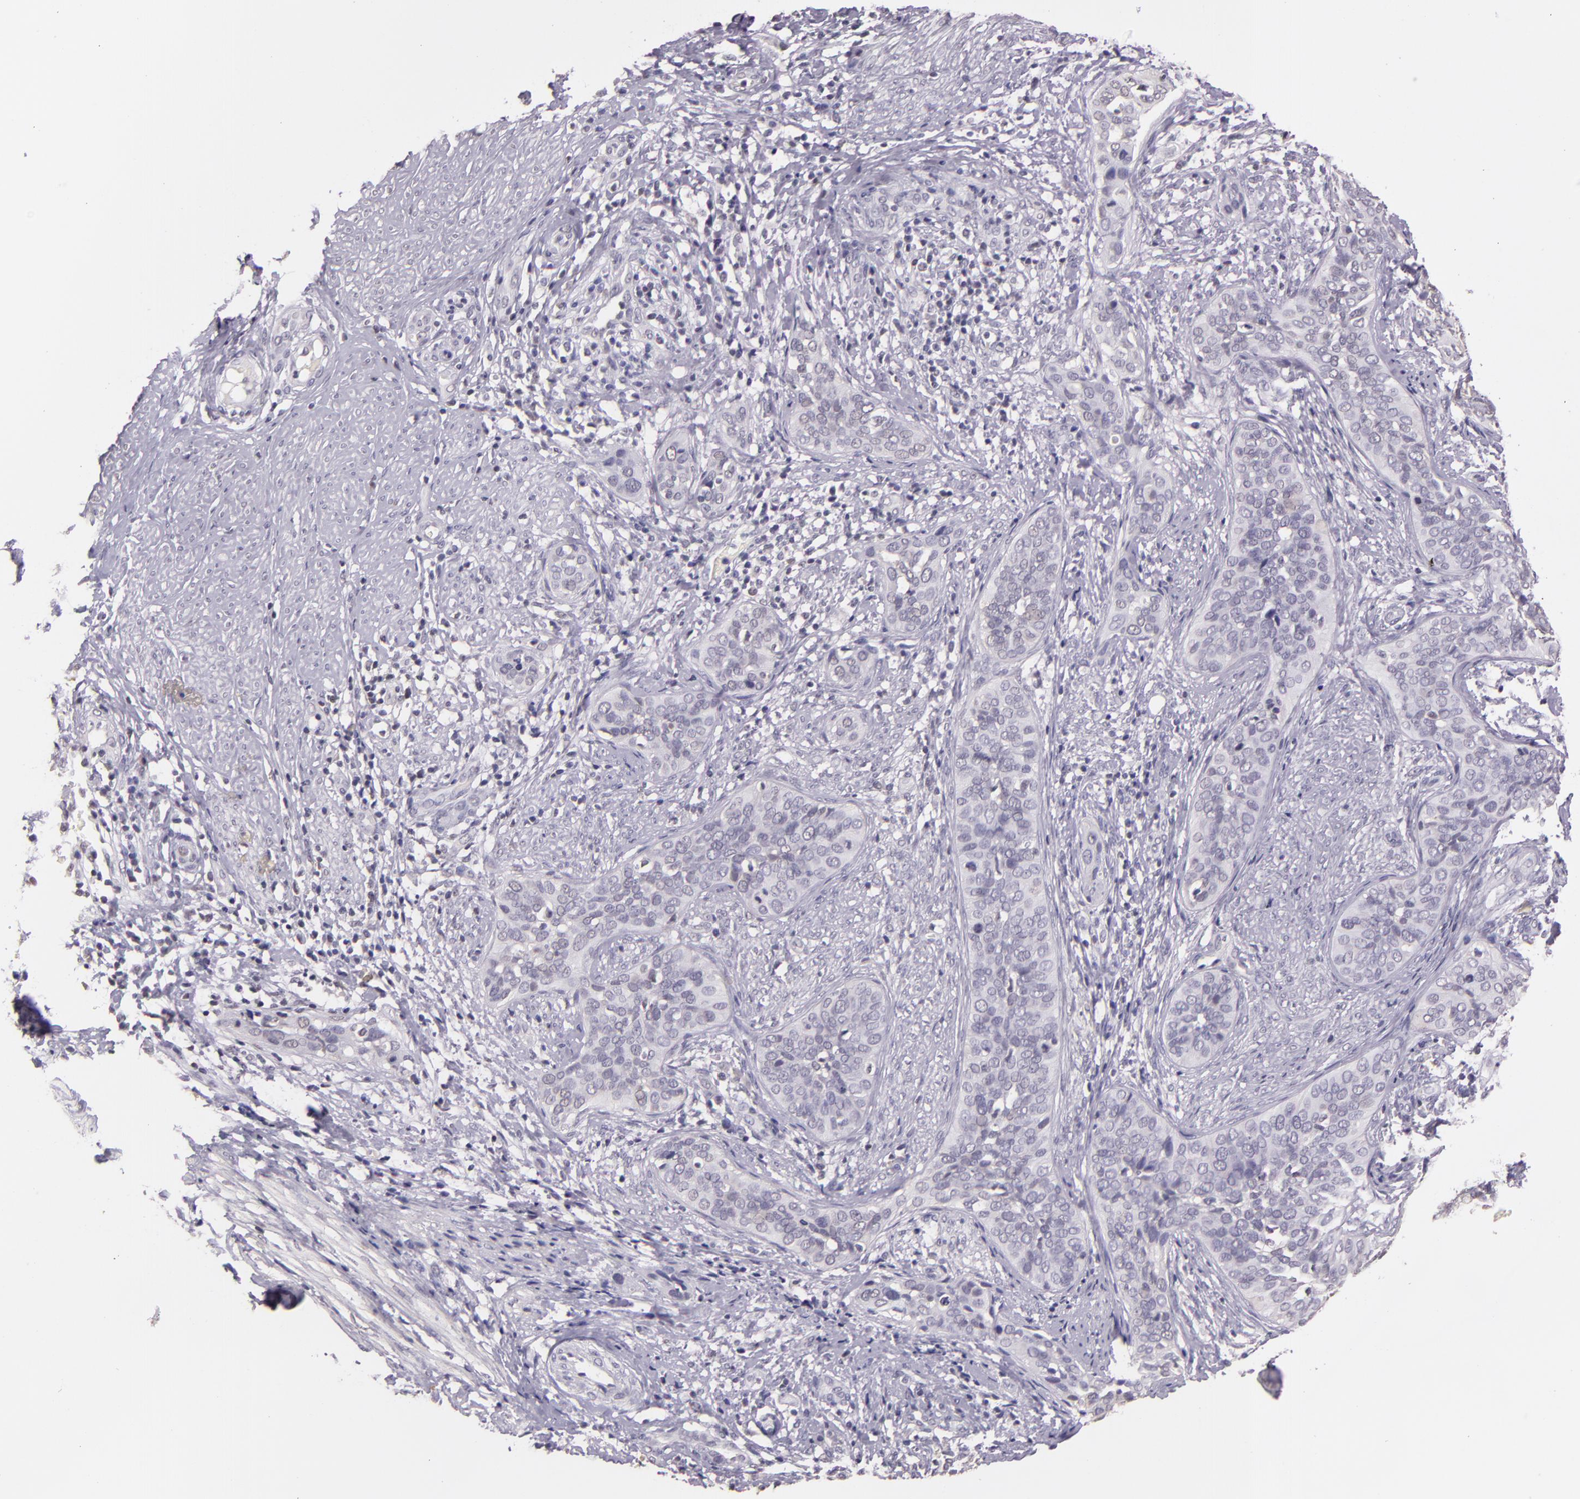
{"staining": {"intensity": "negative", "quantity": "none", "location": "none"}, "tissue": "cervical cancer", "cell_type": "Tumor cells", "image_type": "cancer", "snomed": [{"axis": "morphology", "description": "Squamous cell carcinoma, NOS"}, {"axis": "topography", "description": "Cervix"}], "caption": "The photomicrograph displays no significant expression in tumor cells of cervical cancer.", "gene": "HSPA8", "patient": {"sex": "female", "age": 31}}